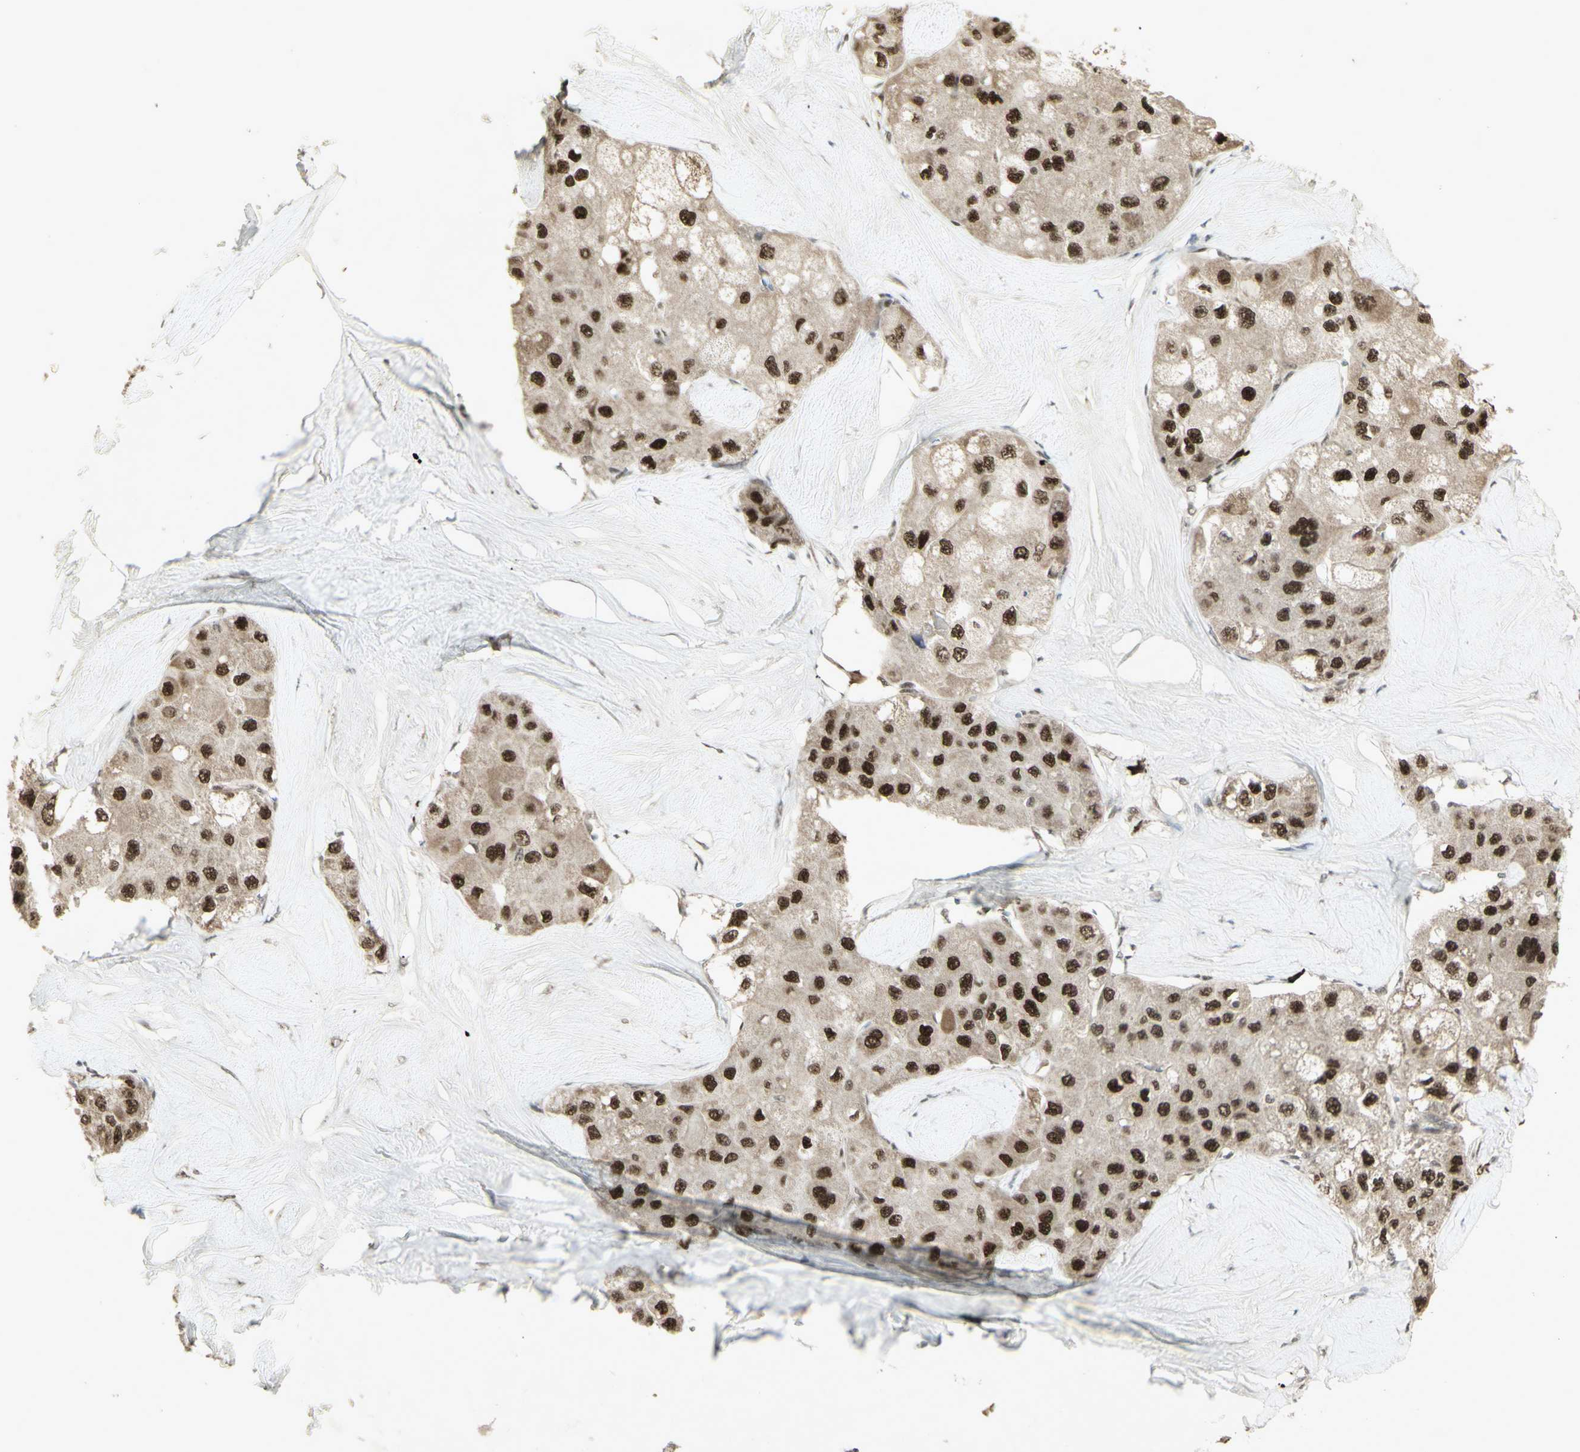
{"staining": {"intensity": "strong", "quantity": "25%-75%", "location": "nuclear"}, "tissue": "liver cancer", "cell_type": "Tumor cells", "image_type": "cancer", "snomed": [{"axis": "morphology", "description": "Carcinoma, Hepatocellular, NOS"}, {"axis": "topography", "description": "Liver"}], "caption": "Human liver cancer (hepatocellular carcinoma) stained for a protein (brown) exhibits strong nuclear positive staining in about 25%-75% of tumor cells.", "gene": "CCNT1", "patient": {"sex": "male", "age": 80}}